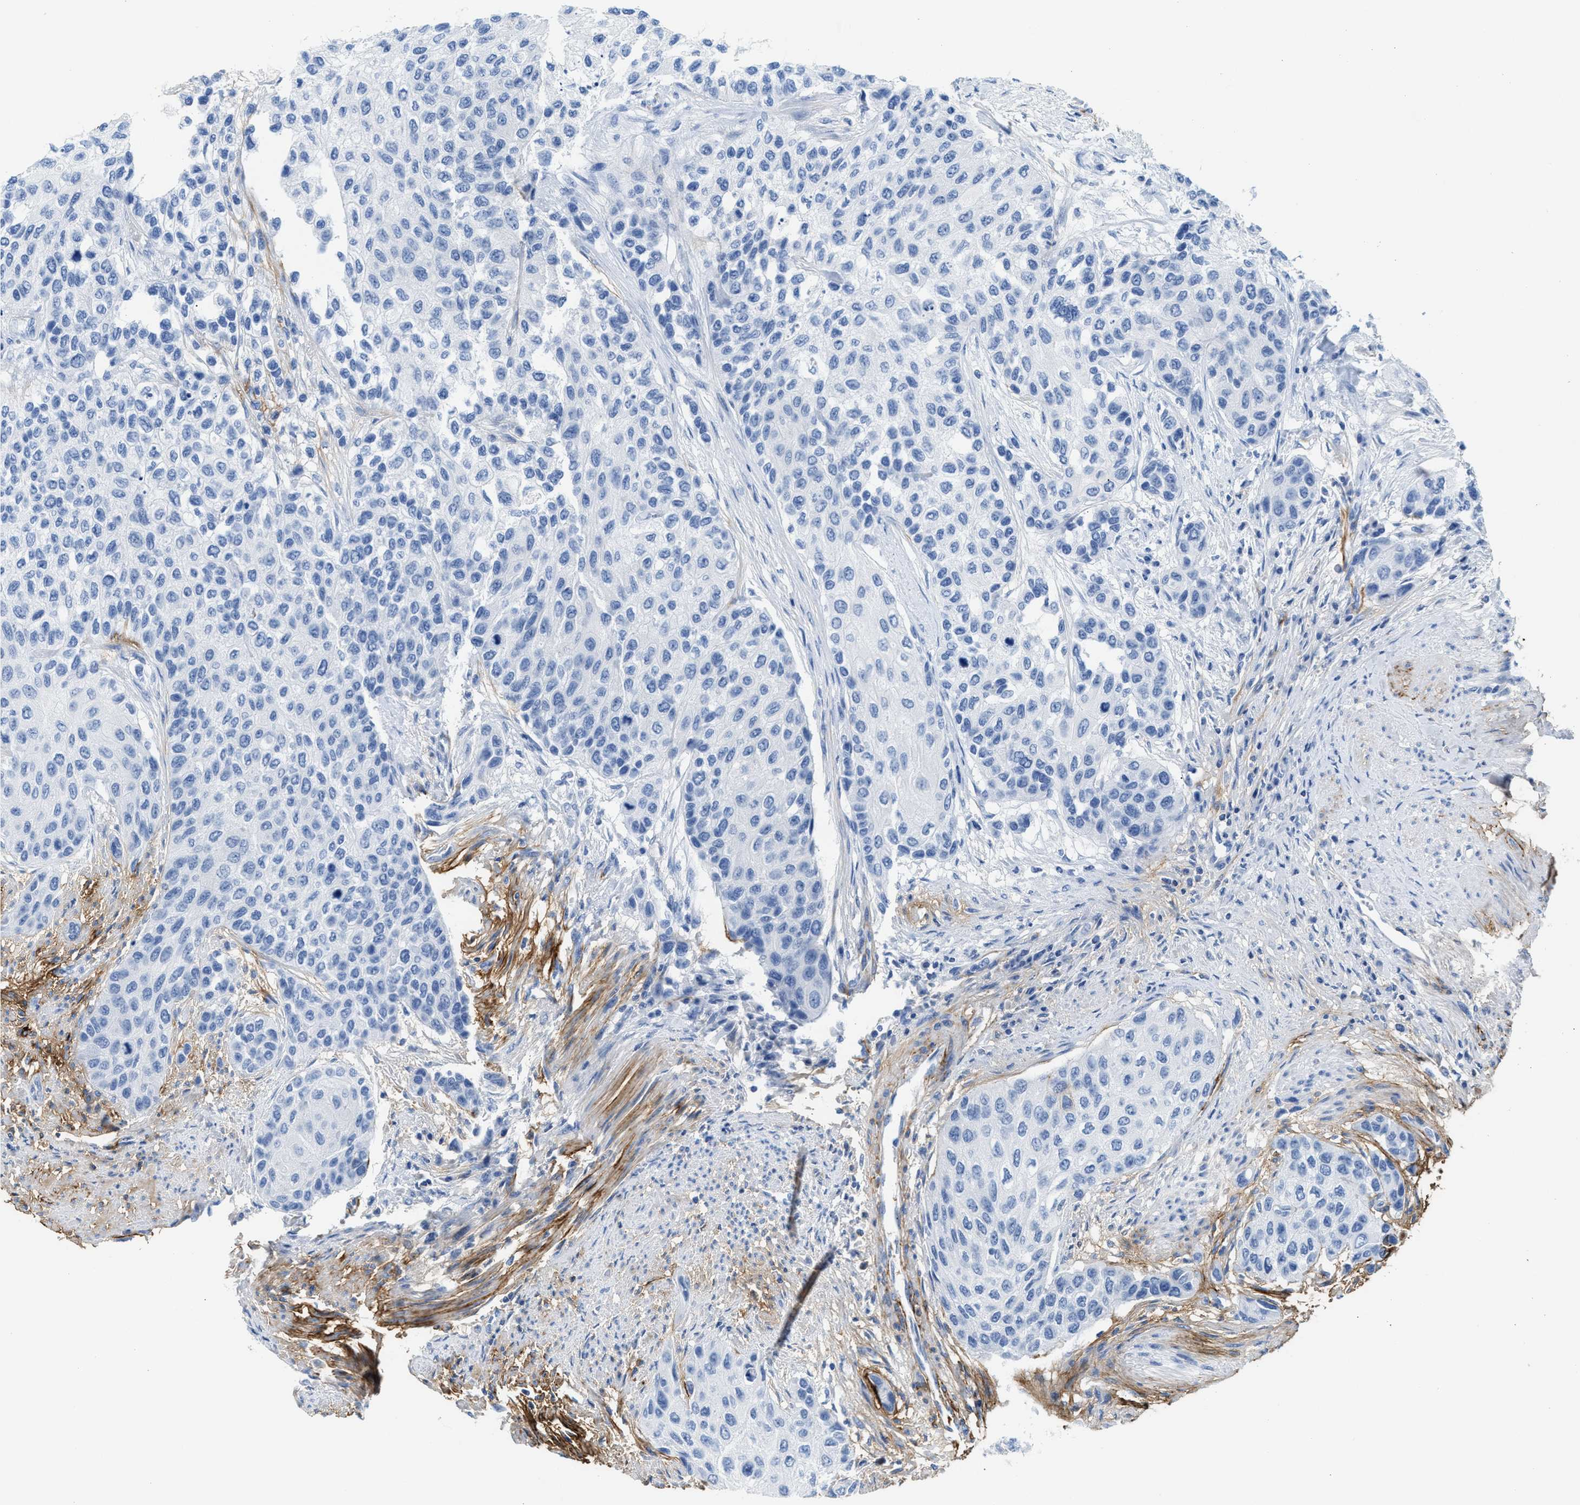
{"staining": {"intensity": "negative", "quantity": "none", "location": "none"}, "tissue": "urothelial cancer", "cell_type": "Tumor cells", "image_type": "cancer", "snomed": [{"axis": "morphology", "description": "Urothelial carcinoma, High grade"}, {"axis": "topography", "description": "Urinary bladder"}], "caption": "Histopathology image shows no protein positivity in tumor cells of urothelial cancer tissue.", "gene": "TNR", "patient": {"sex": "female", "age": 56}}